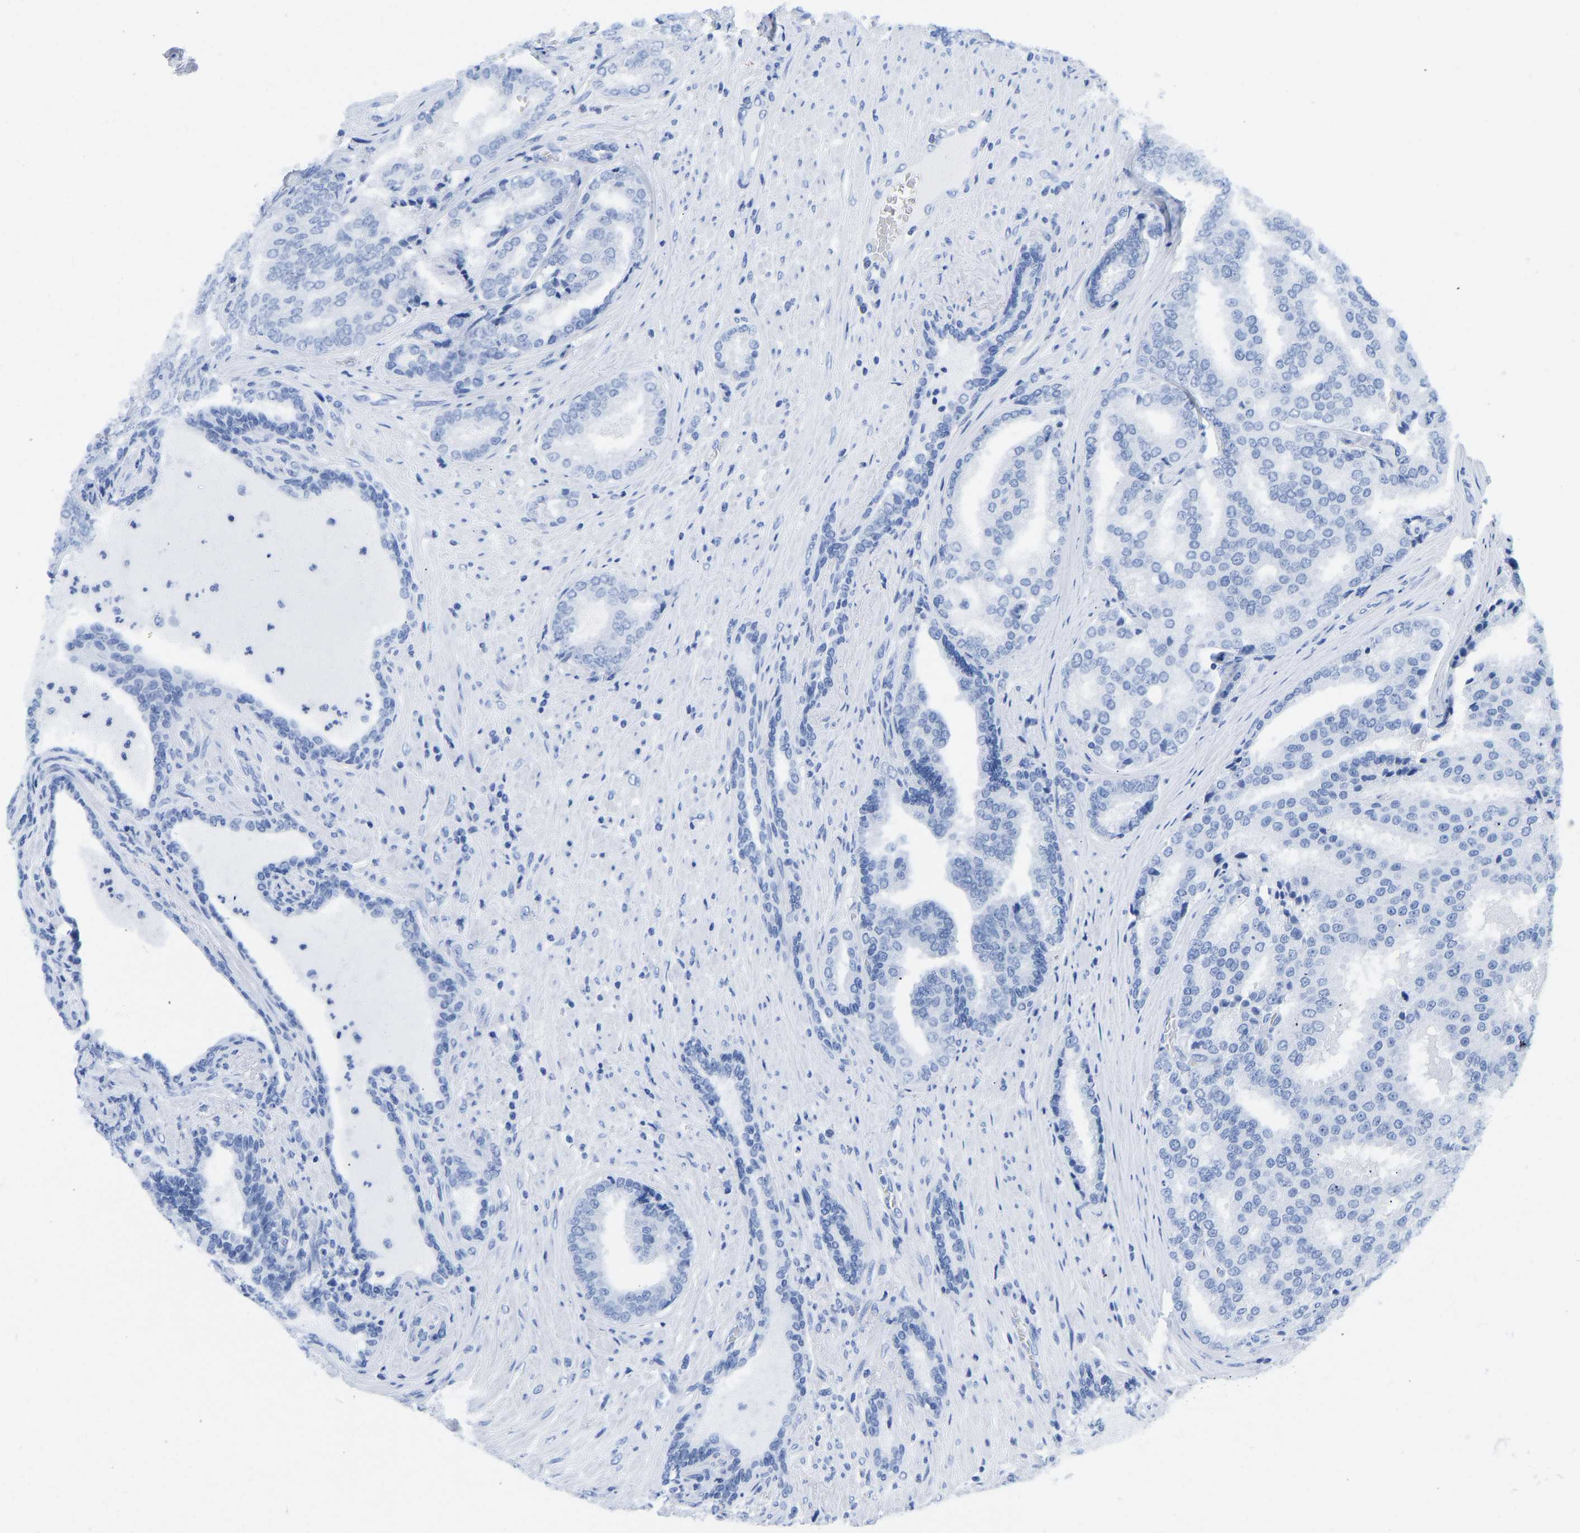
{"staining": {"intensity": "negative", "quantity": "none", "location": "none"}, "tissue": "prostate cancer", "cell_type": "Tumor cells", "image_type": "cancer", "snomed": [{"axis": "morphology", "description": "Adenocarcinoma, High grade"}, {"axis": "topography", "description": "Prostate"}], "caption": "Immunohistochemistry (IHC) of high-grade adenocarcinoma (prostate) demonstrates no expression in tumor cells.", "gene": "ELMO2", "patient": {"sex": "male", "age": 50}}